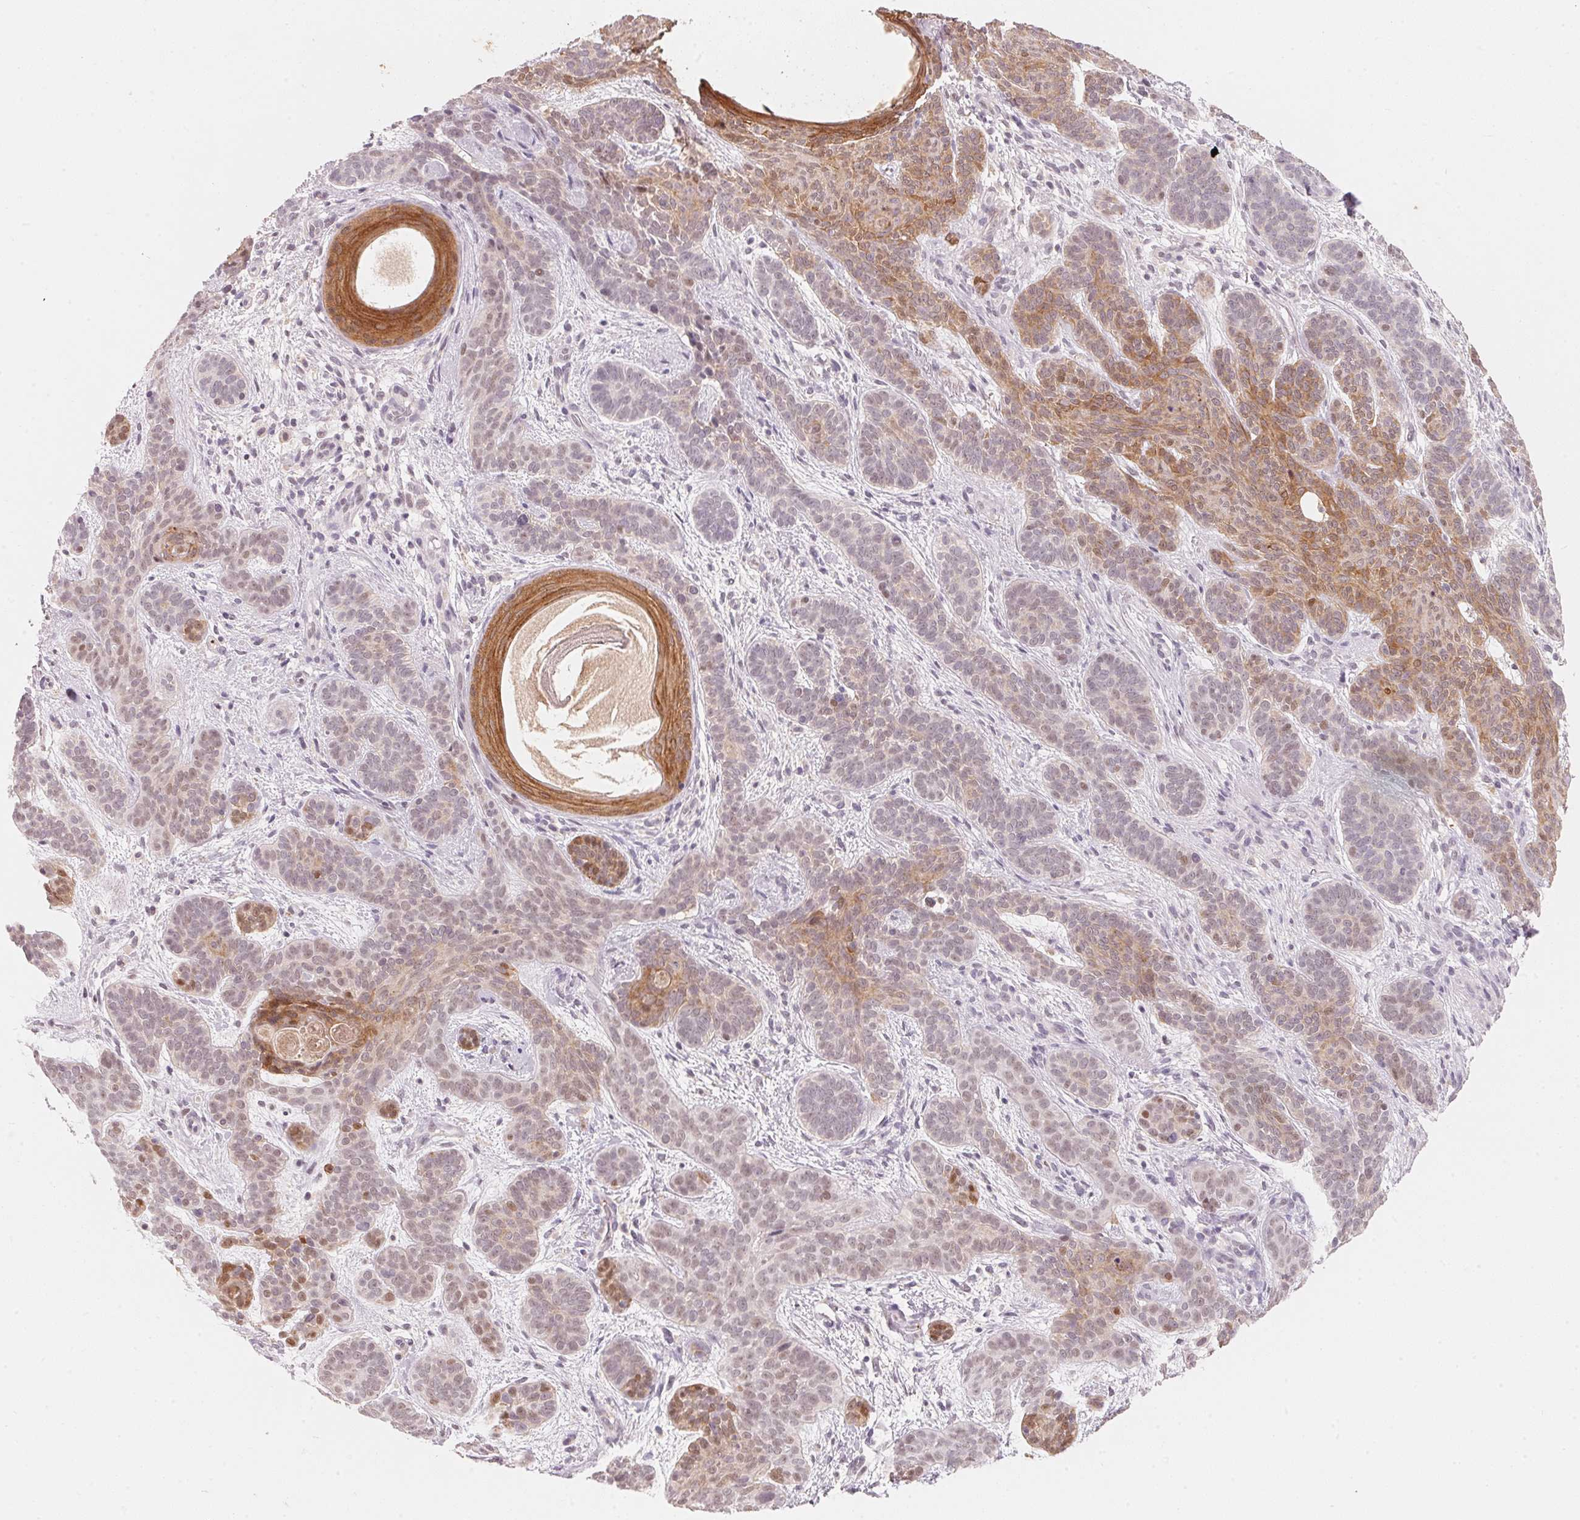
{"staining": {"intensity": "moderate", "quantity": "<25%", "location": "cytoplasmic/membranous,nuclear"}, "tissue": "skin cancer", "cell_type": "Tumor cells", "image_type": "cancer", "snomed": [{"axis": "morphology", "description": "Basal cell carcinoma"}, {"axis": "topography", "description": "Skin"}], "caption": "Immunohistochemistry of skin cancer (basal cell carcinoma) demonstrates low levels of moderate cytoplasmic/membranous and nuclear staining in approximately <25% of tumor cells.", "gene": "ARHGAP22", "patient": {"sex": "female", "age": 82}}